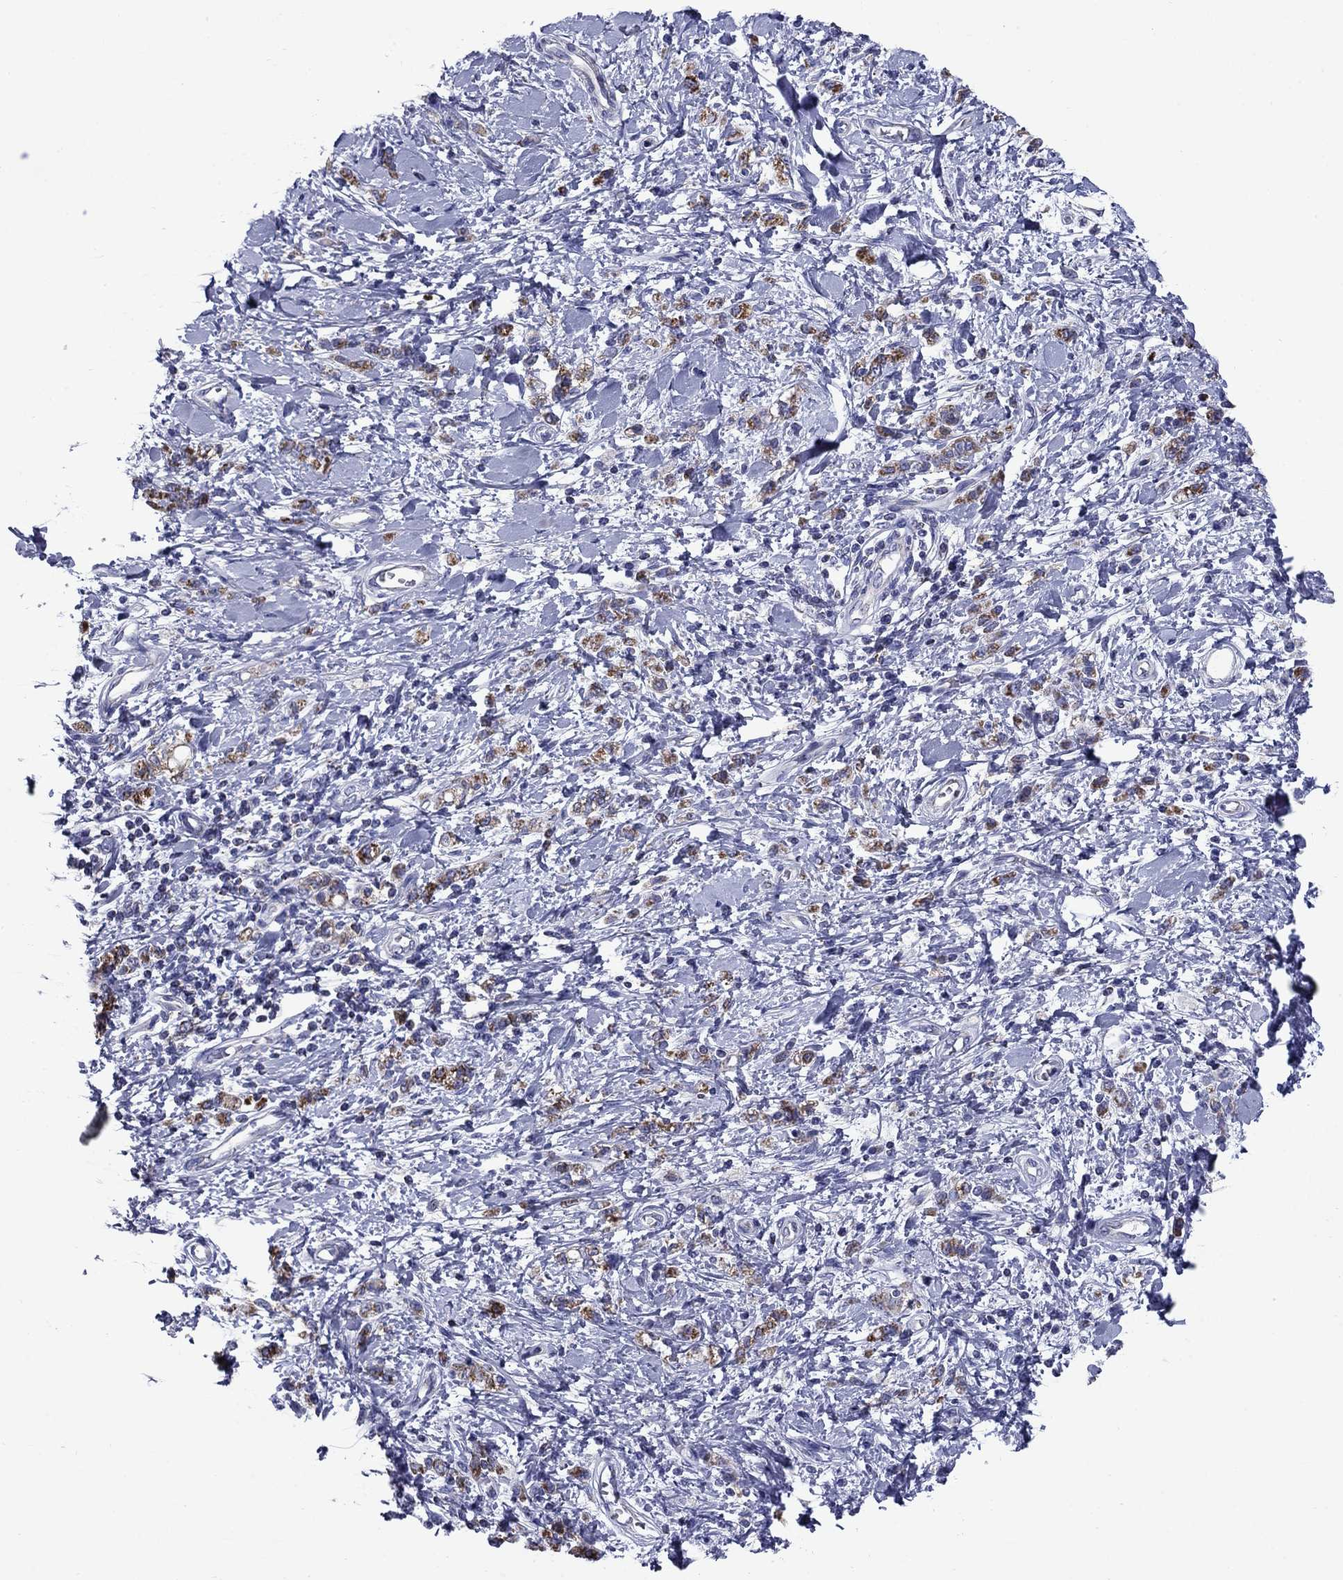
{"staining": {"intensity": "moderate", "quantity": "25%-75%", "location": "cytoplasmic/membranous"}, "tissue": "stomach cancer", "cell_type": "Tumor cells", "image_type": "cancer", "snomed": [{"axis": "morphology", "description": "Adenocarcinoma, NOS"}, {"axis": "topography", "description": "Stomach"}], "caption": "This is a micrograph of immunohistochemistry staining of stomach cancer, which shows moderate positivity in the cytoplasmic/membranous of tumor cells.", "gene": "ACADSB", "patient": {"sex": "male", "age": 77}}